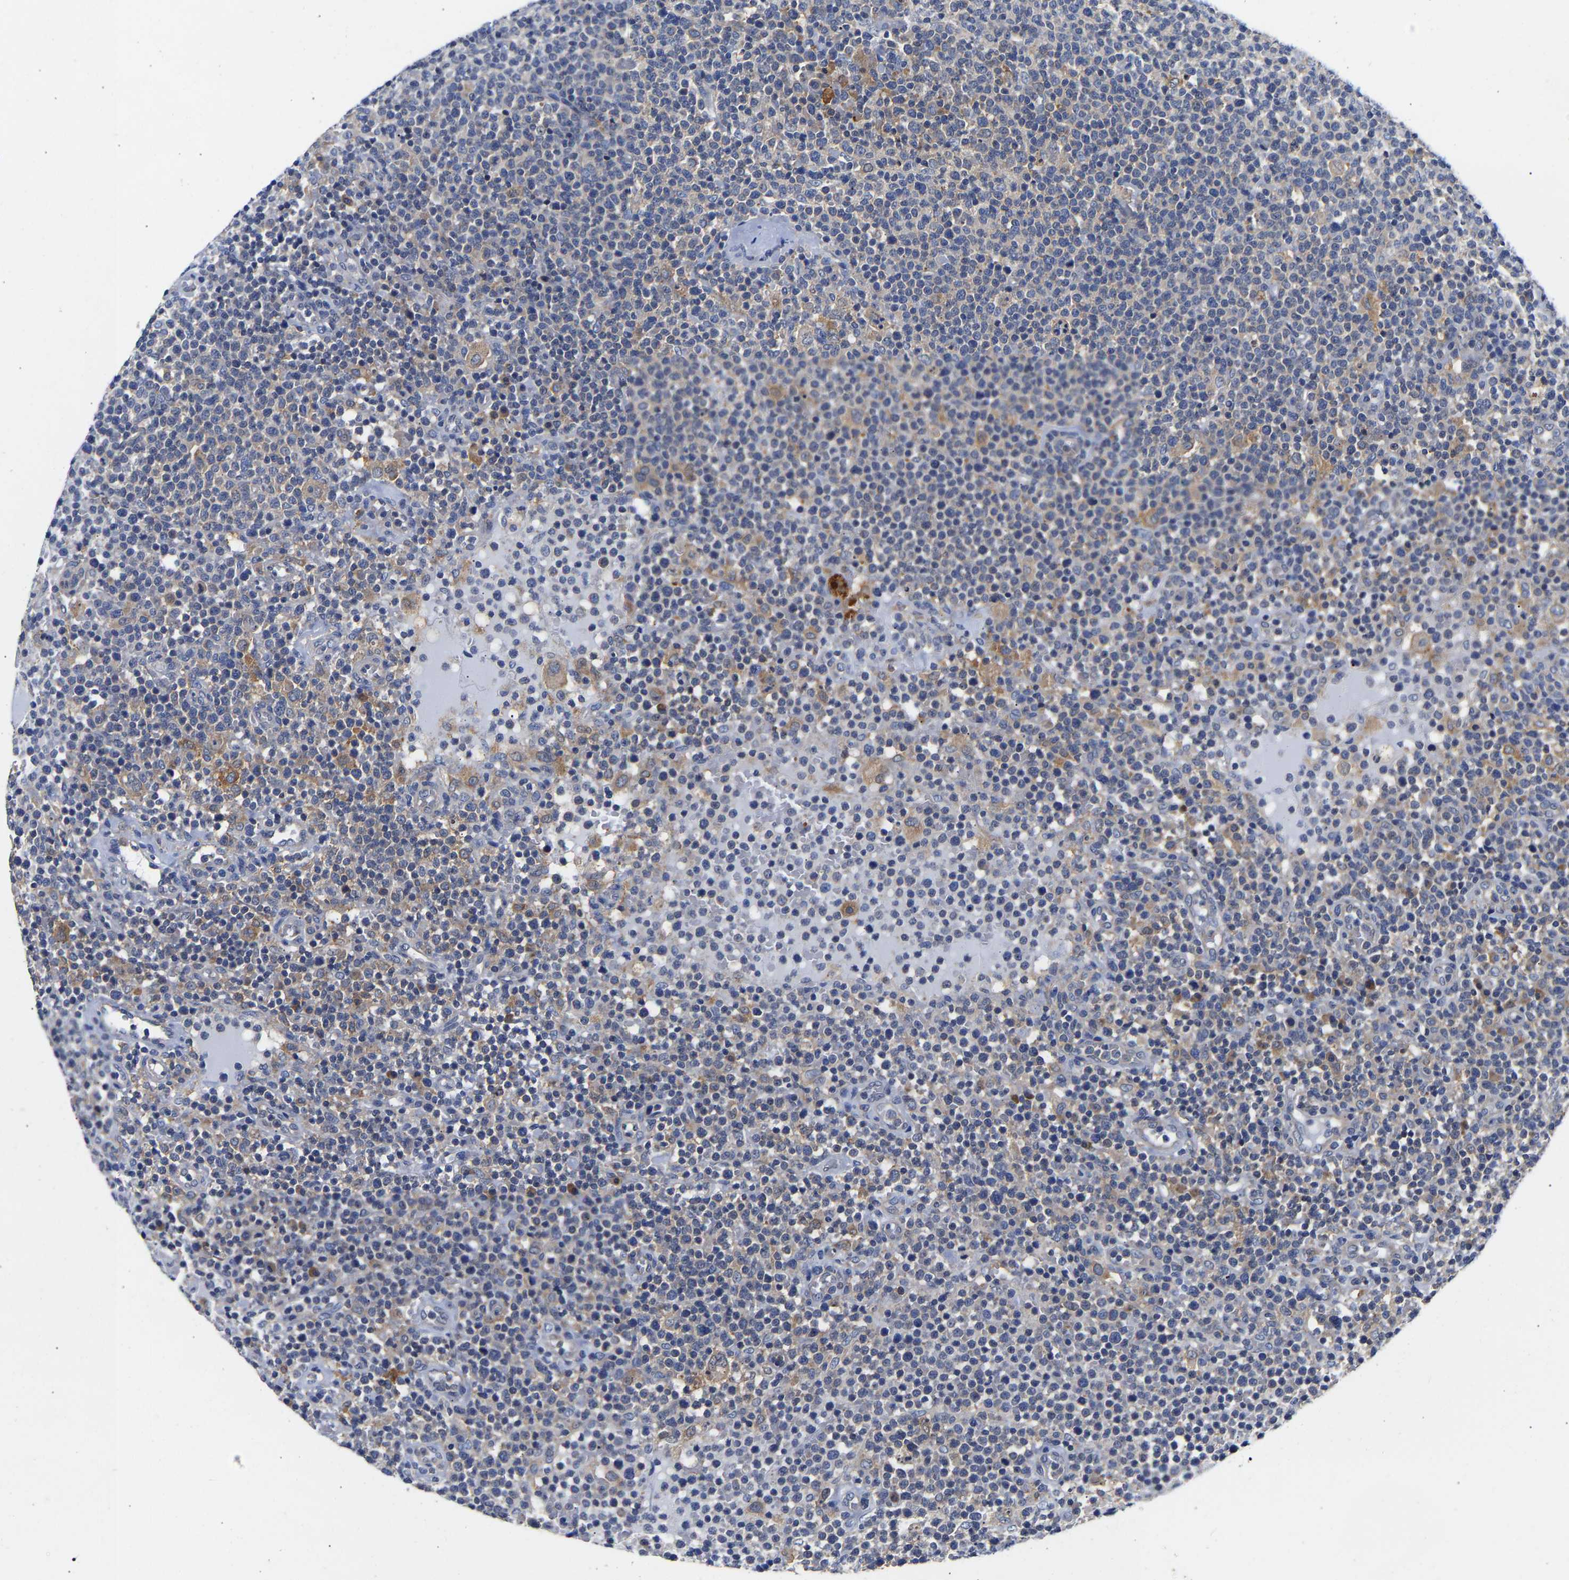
{"staining": {"intensity": "negative", "quantity": "none", "location": "none"}, "tissue": "lymphoma", "cell_type": "Tumor cells", "image_type": "cancer", "snomed": [{"axis": "morphology", "description": "Malignant lymphoma, non-Hodgkin's type, High grade"}, {"axis": "topography", "description": "Lymph node"}], "caption": "IHC of human lymphoma displays no staining in tumor cells.", "gene": "CCDC6", "patient": {"sex": "male", "age": 61}}